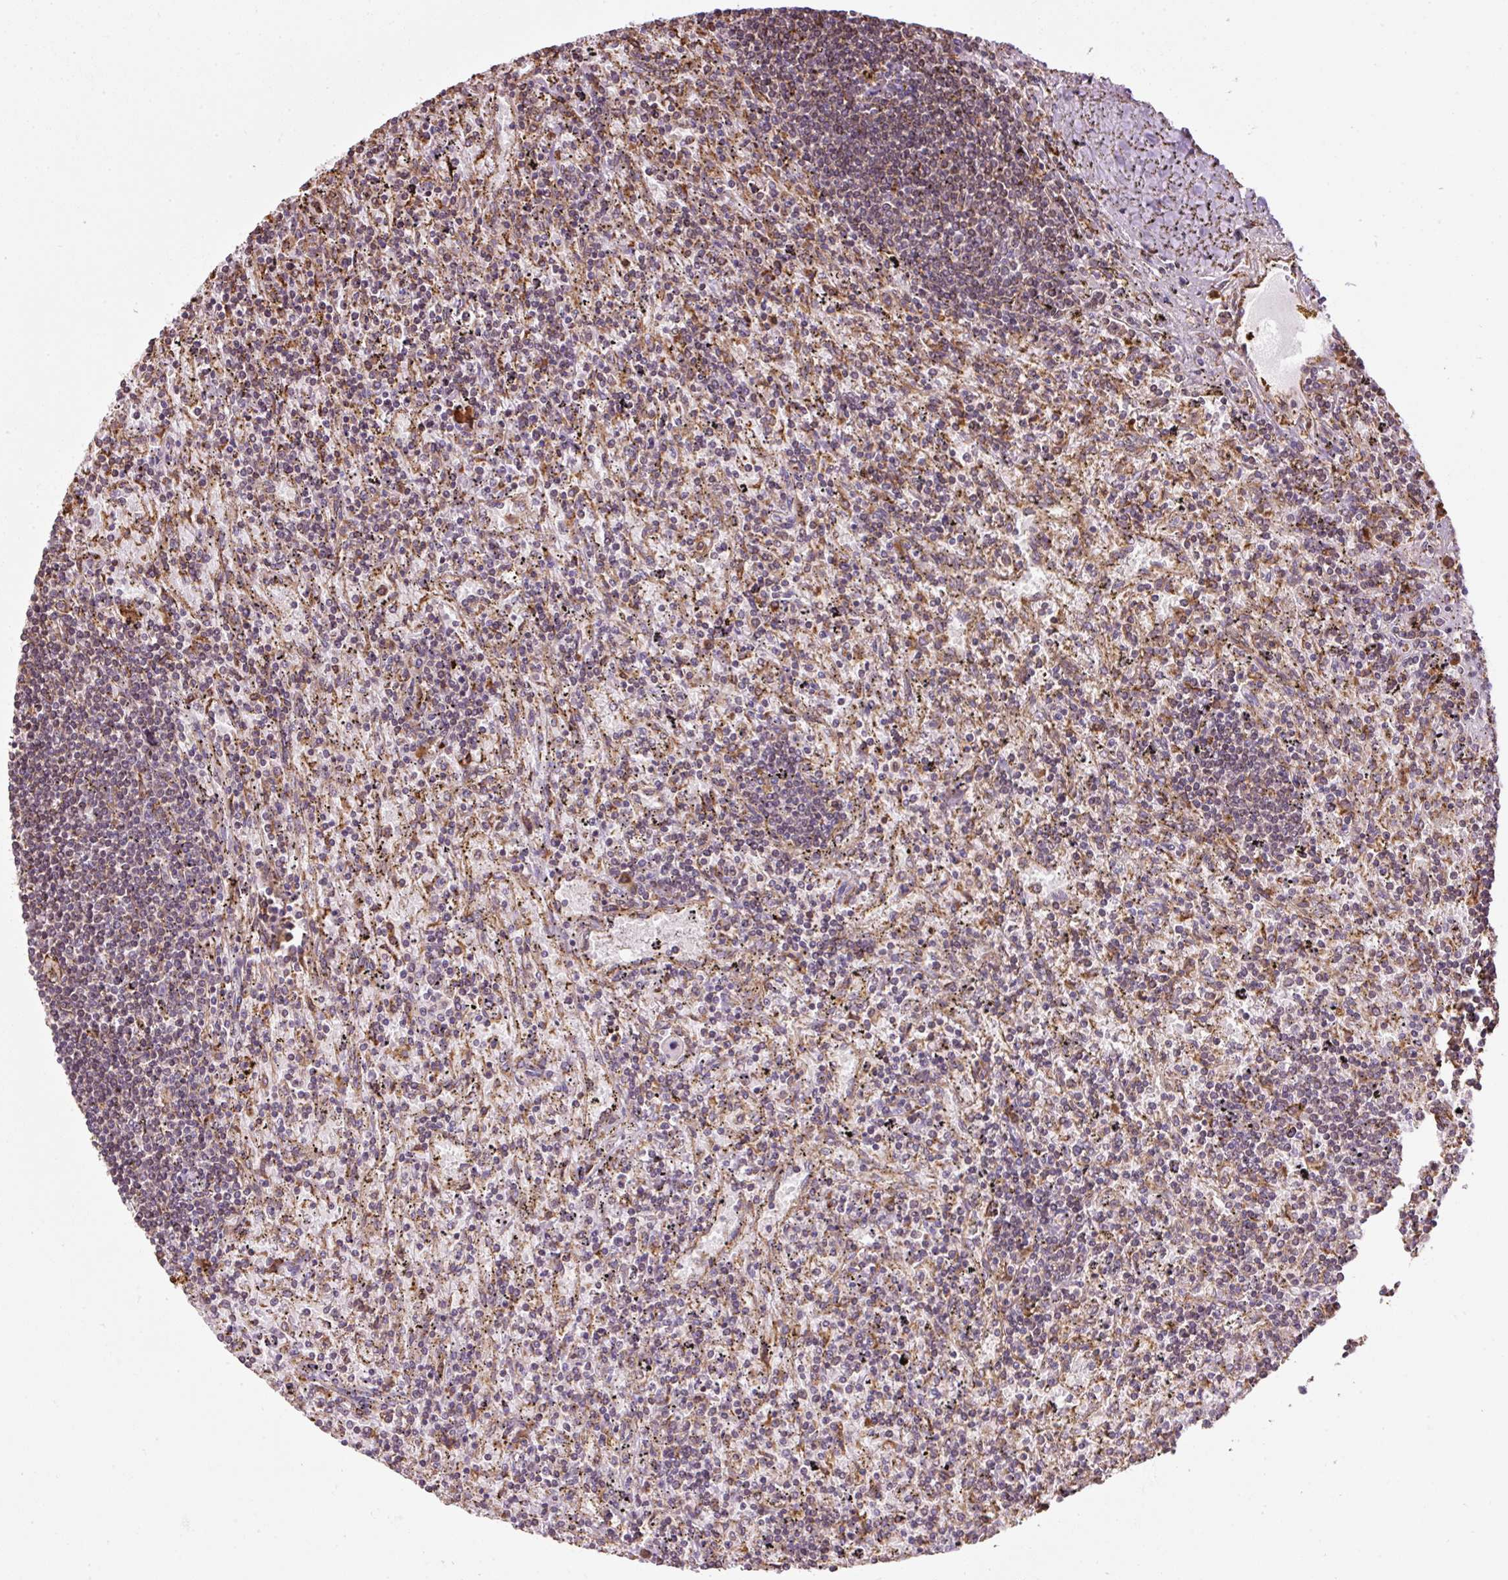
{"staining": {"intensity": "moderate", "quantity": "25%-75%", "location": "cytoplasmic/membranous"}, "tissue": "lymphoma", "cell_type": "Tumor cells", "image_type": "cancer", "snomed": [{"axis": "morphology", "description": "Malignant lymphoma, non-Hodgkin's type, Low grade"}, {"axis": "topography", "description": "Spleen"}], "caption": "Protein staining of low-grade malignant lymphoma, non-Hodgkin's type tissue displays moderate cytoplasmic/membranous staining in approximately 25%-75% of tumor cells.", "gene": "PRKCSH", "patient": {"sex": "male", "age": 76}}